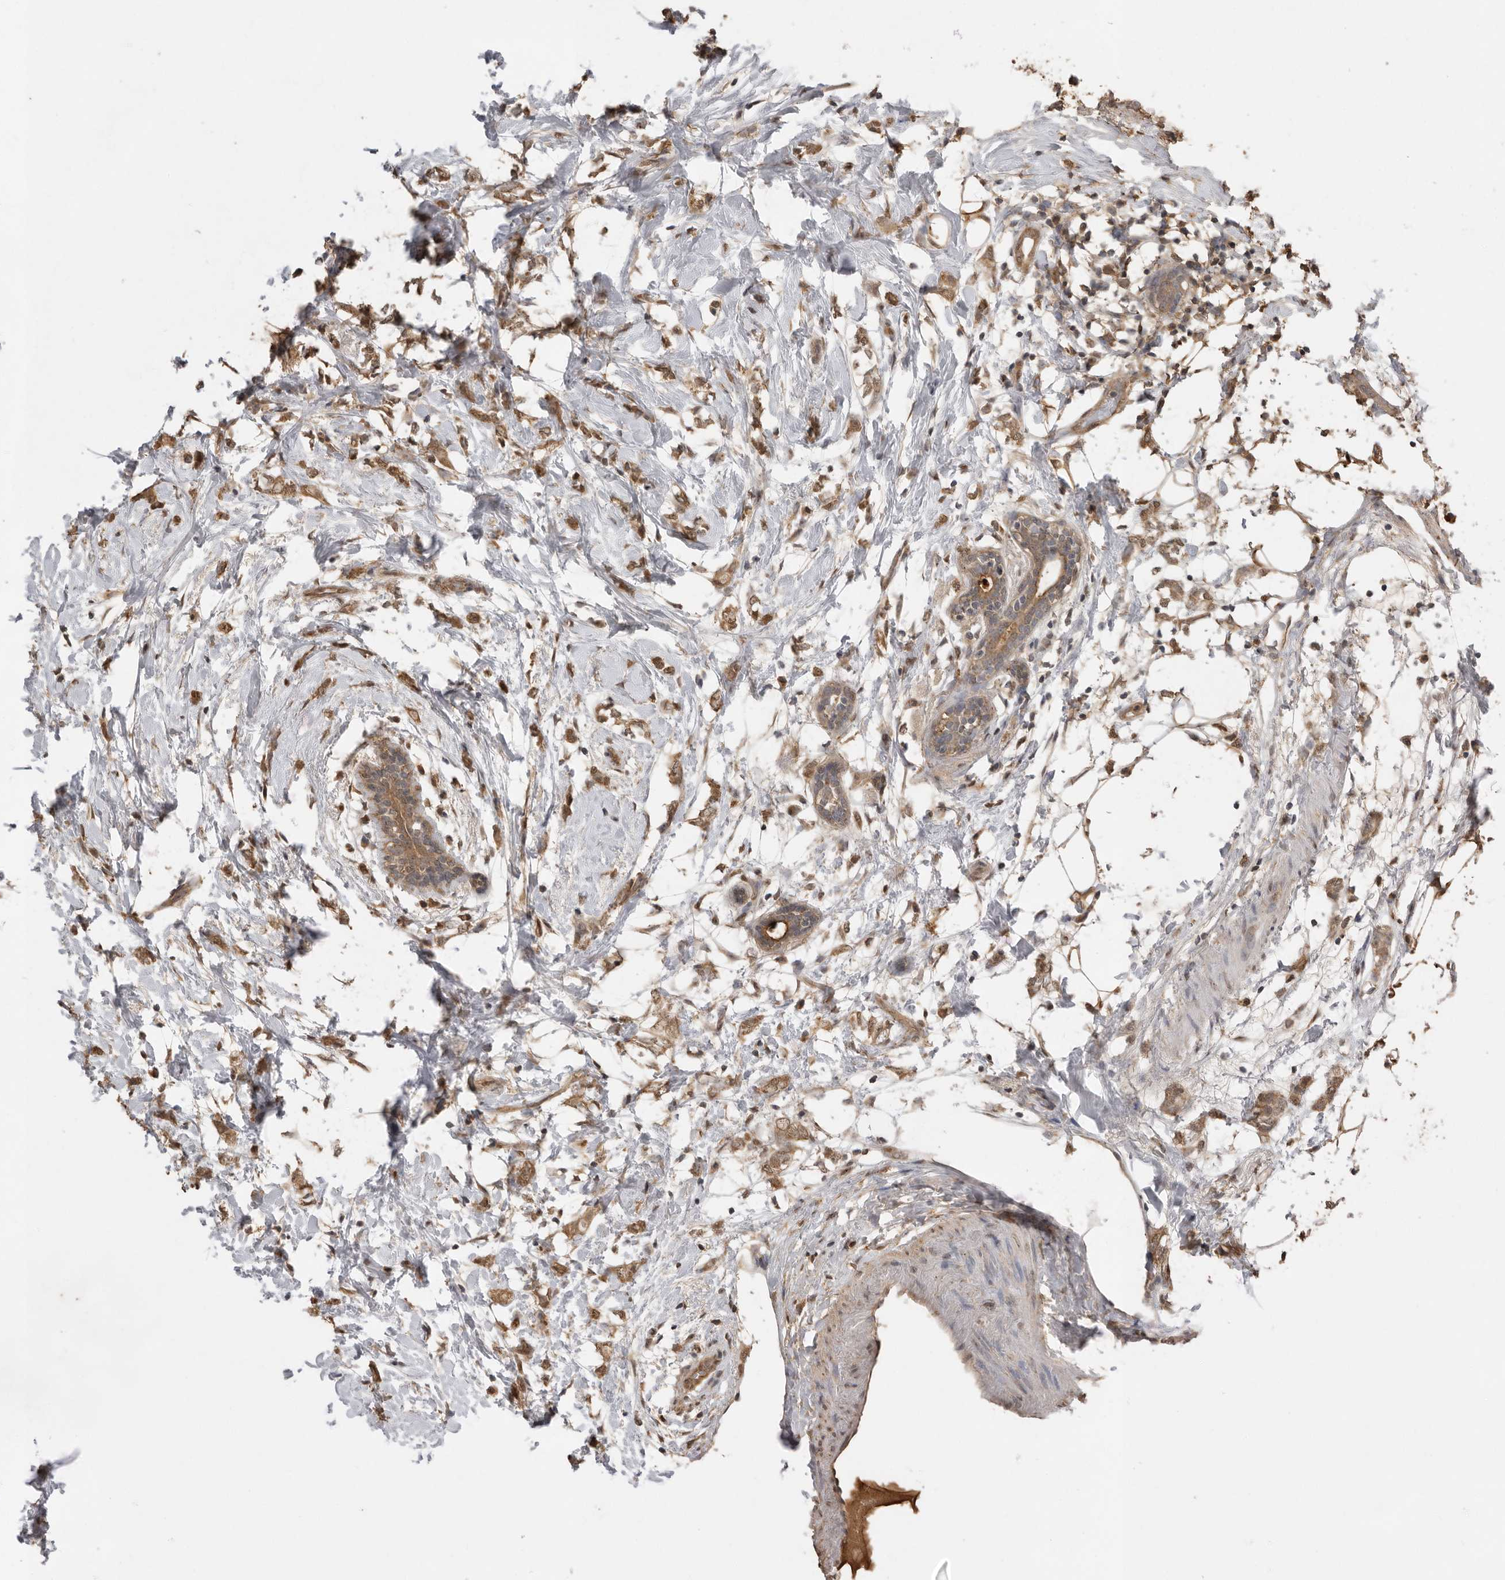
{"staining": {"intensity": "moderate", "quantity": ">75%", "location": "cytoplasmic/membranous"}, "tissue": "breast cancer", "cell_type": "Tumor cells", "image_type": "cancer", "snomed": [{"axis": "morphology", "description": "Normal tissue, NOS"}, {"axis": "morphology", "description": "Lobular carcinoma"}, {"axis": "topography", "description": "Breast"}], "caption": "An image showing moderate cytoplasmic/membranous expression in about >75% of tumor cells in breast lobular carcinoma, as visualized by brown immunohistochemical staining.", "gene": "JAG2", "patient": {"sex": "female", "age": 47}}